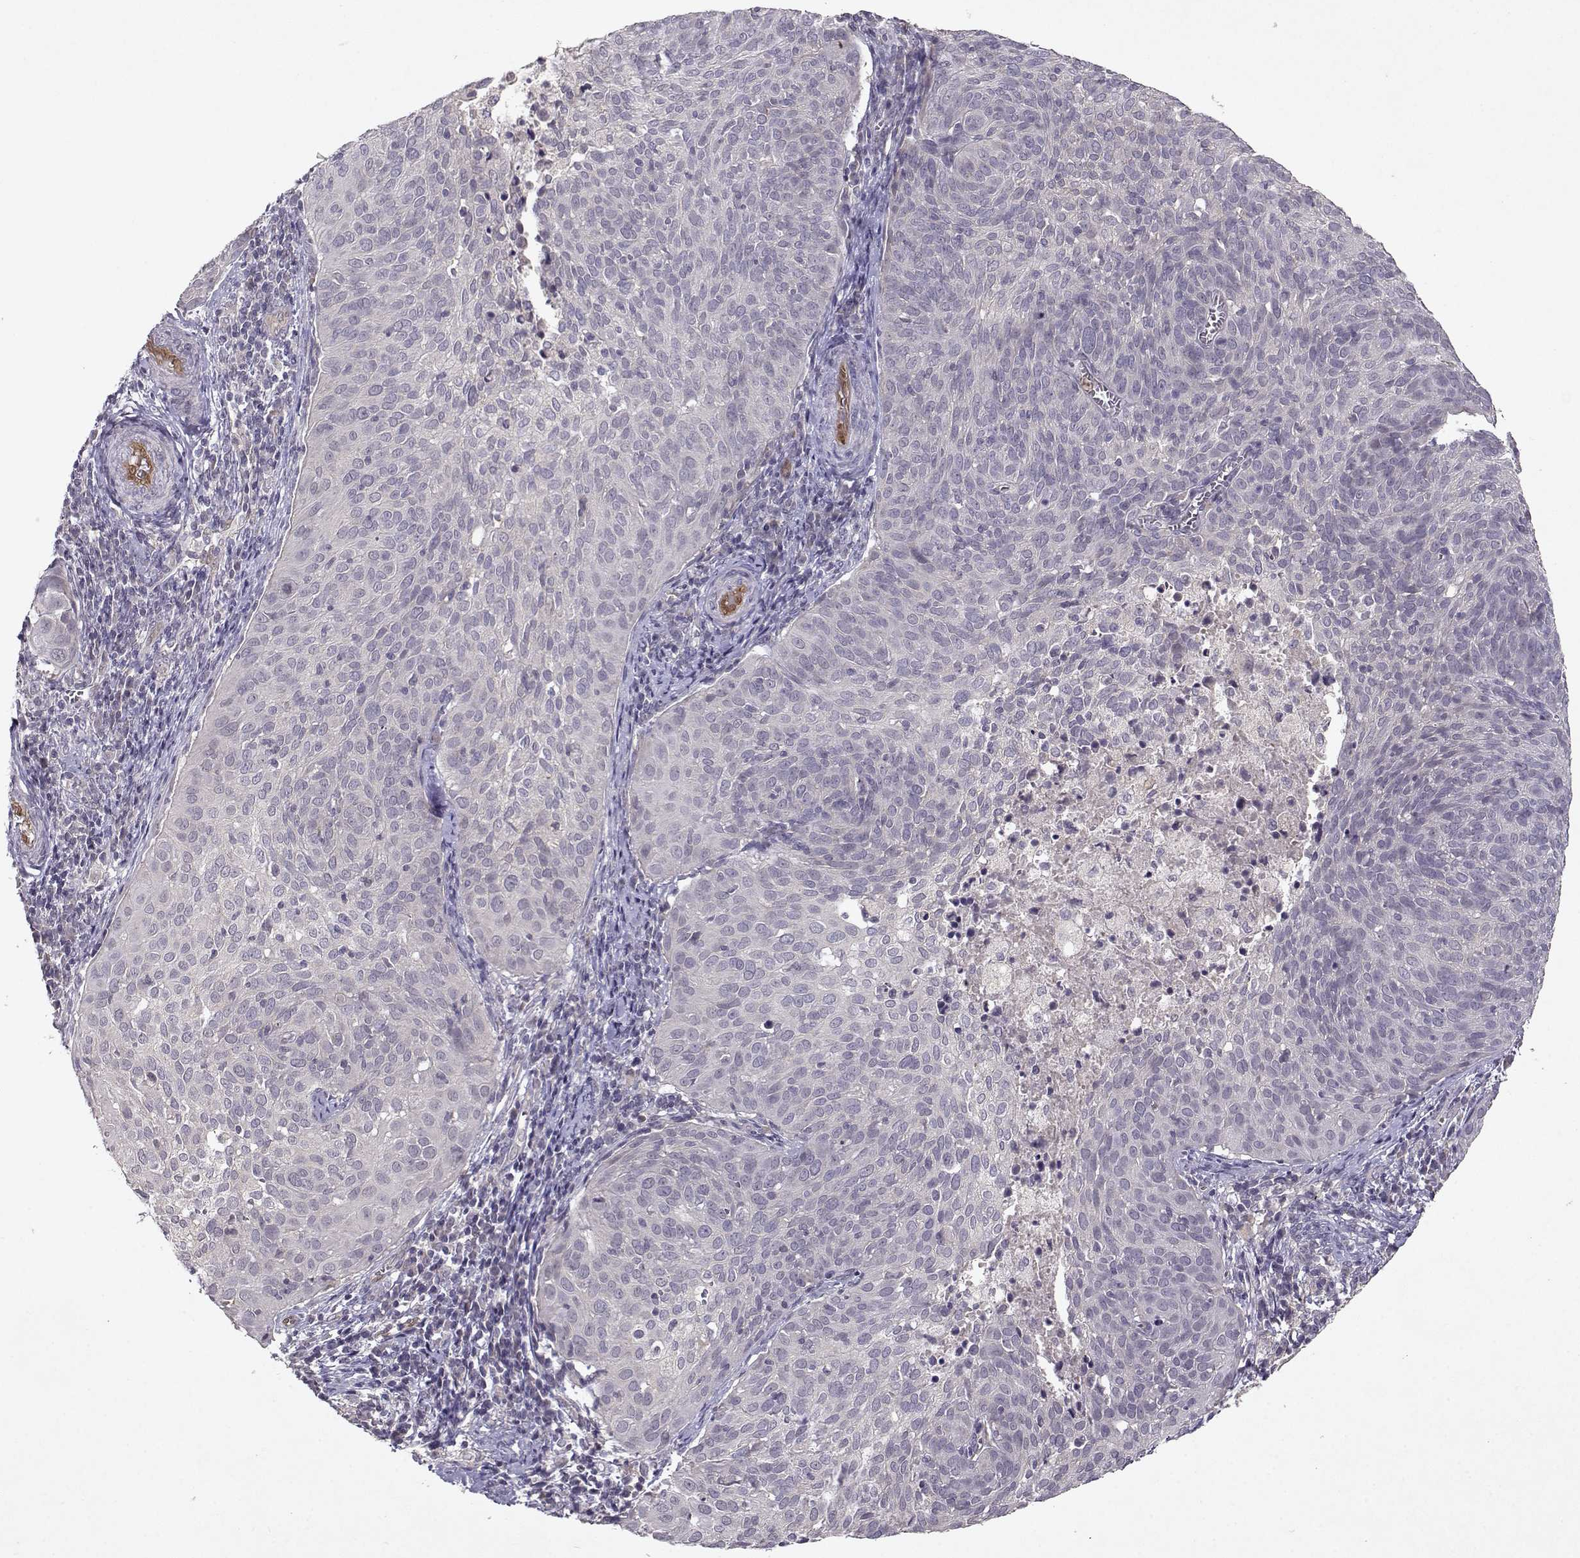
{"staining": {"intensity": "negative", "quantity": "none", "location": "none"}, "tissue": "cervical cancer", "cell_type": "Tumor cells", "image_type": "cancer", "snomed": [{"axis": "morphology", "description": "Squamous cell carcinoma, NOS"}, {"axis": "topography", "description": "Cervix"}], "caption": "A high-resolution micrograph shows IHC staining of cervical cancer, which shows no significant expression in tumor cells.", "gene": "BMX", "patient": {"sex": "female", "age": 39}}